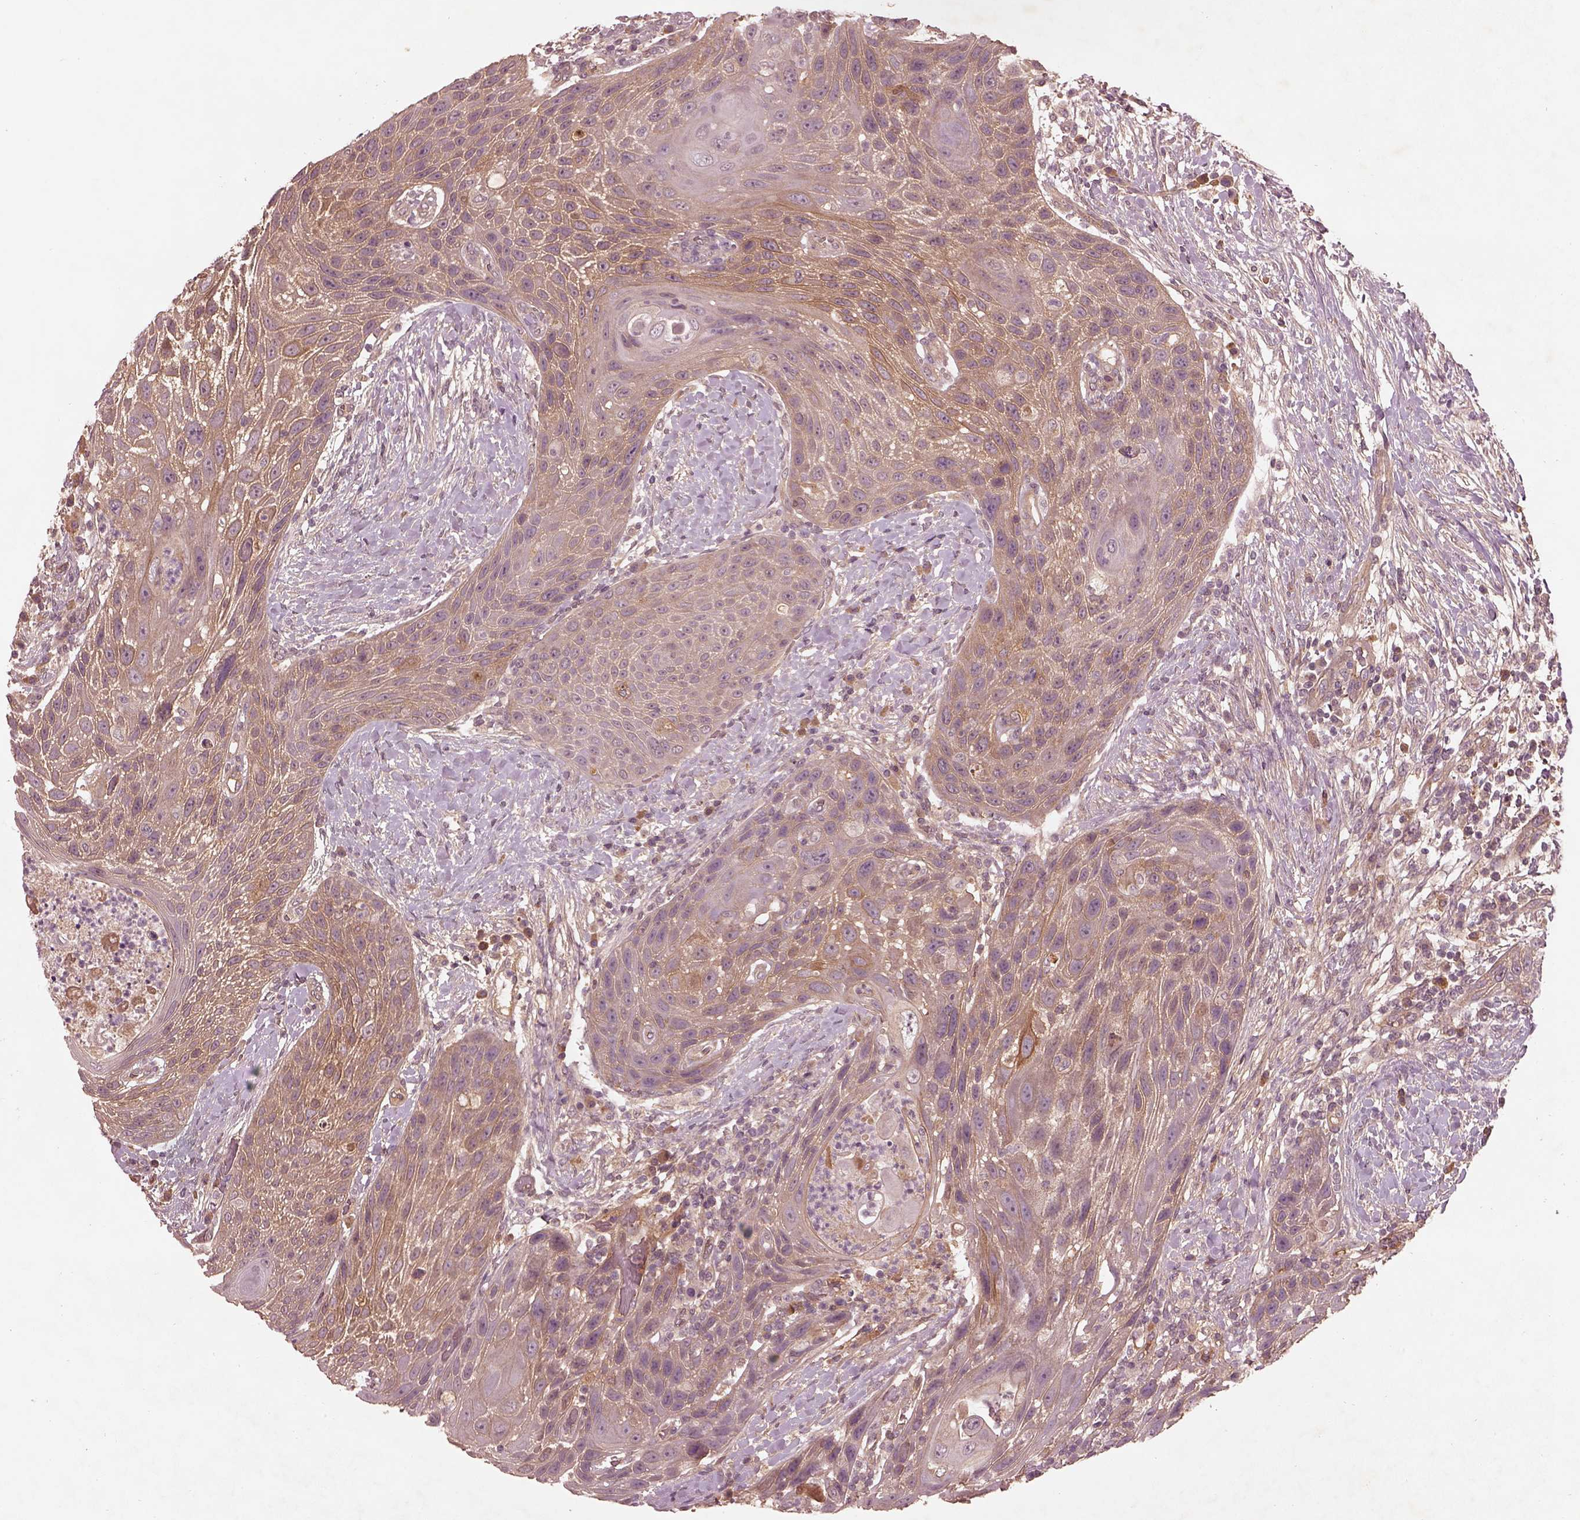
{"staining": {"intensity": "moderate", "quantity": ">75%", "location": "cytoplasmic/membranous"}, "tissue": "head and neck cancer", "cell_type": "Tumor cells", "image_type": "cancer", "snomed": [{"axis": "morphology", "description": "Squamous cell carcinoma, NOS"}, {"axis": "topography", "description": "Head-Neck"}], "caption": "Head and neck cancer (squamous cell carcinoma) stained with DAB (3,3'-diaminobenzidine) IHC reveals medium levels of moderate cytoplasmic/membranous expression in approximately >75% of tumor cells. The staining is performed using DAB (3,3'-diaminobenzidine) brown chromogen to label protein expression. The nuclei are counter-stained blue using hematoxylin.", "gene": "FAM234A", "patient": {"sex": "male", "age": 69}}